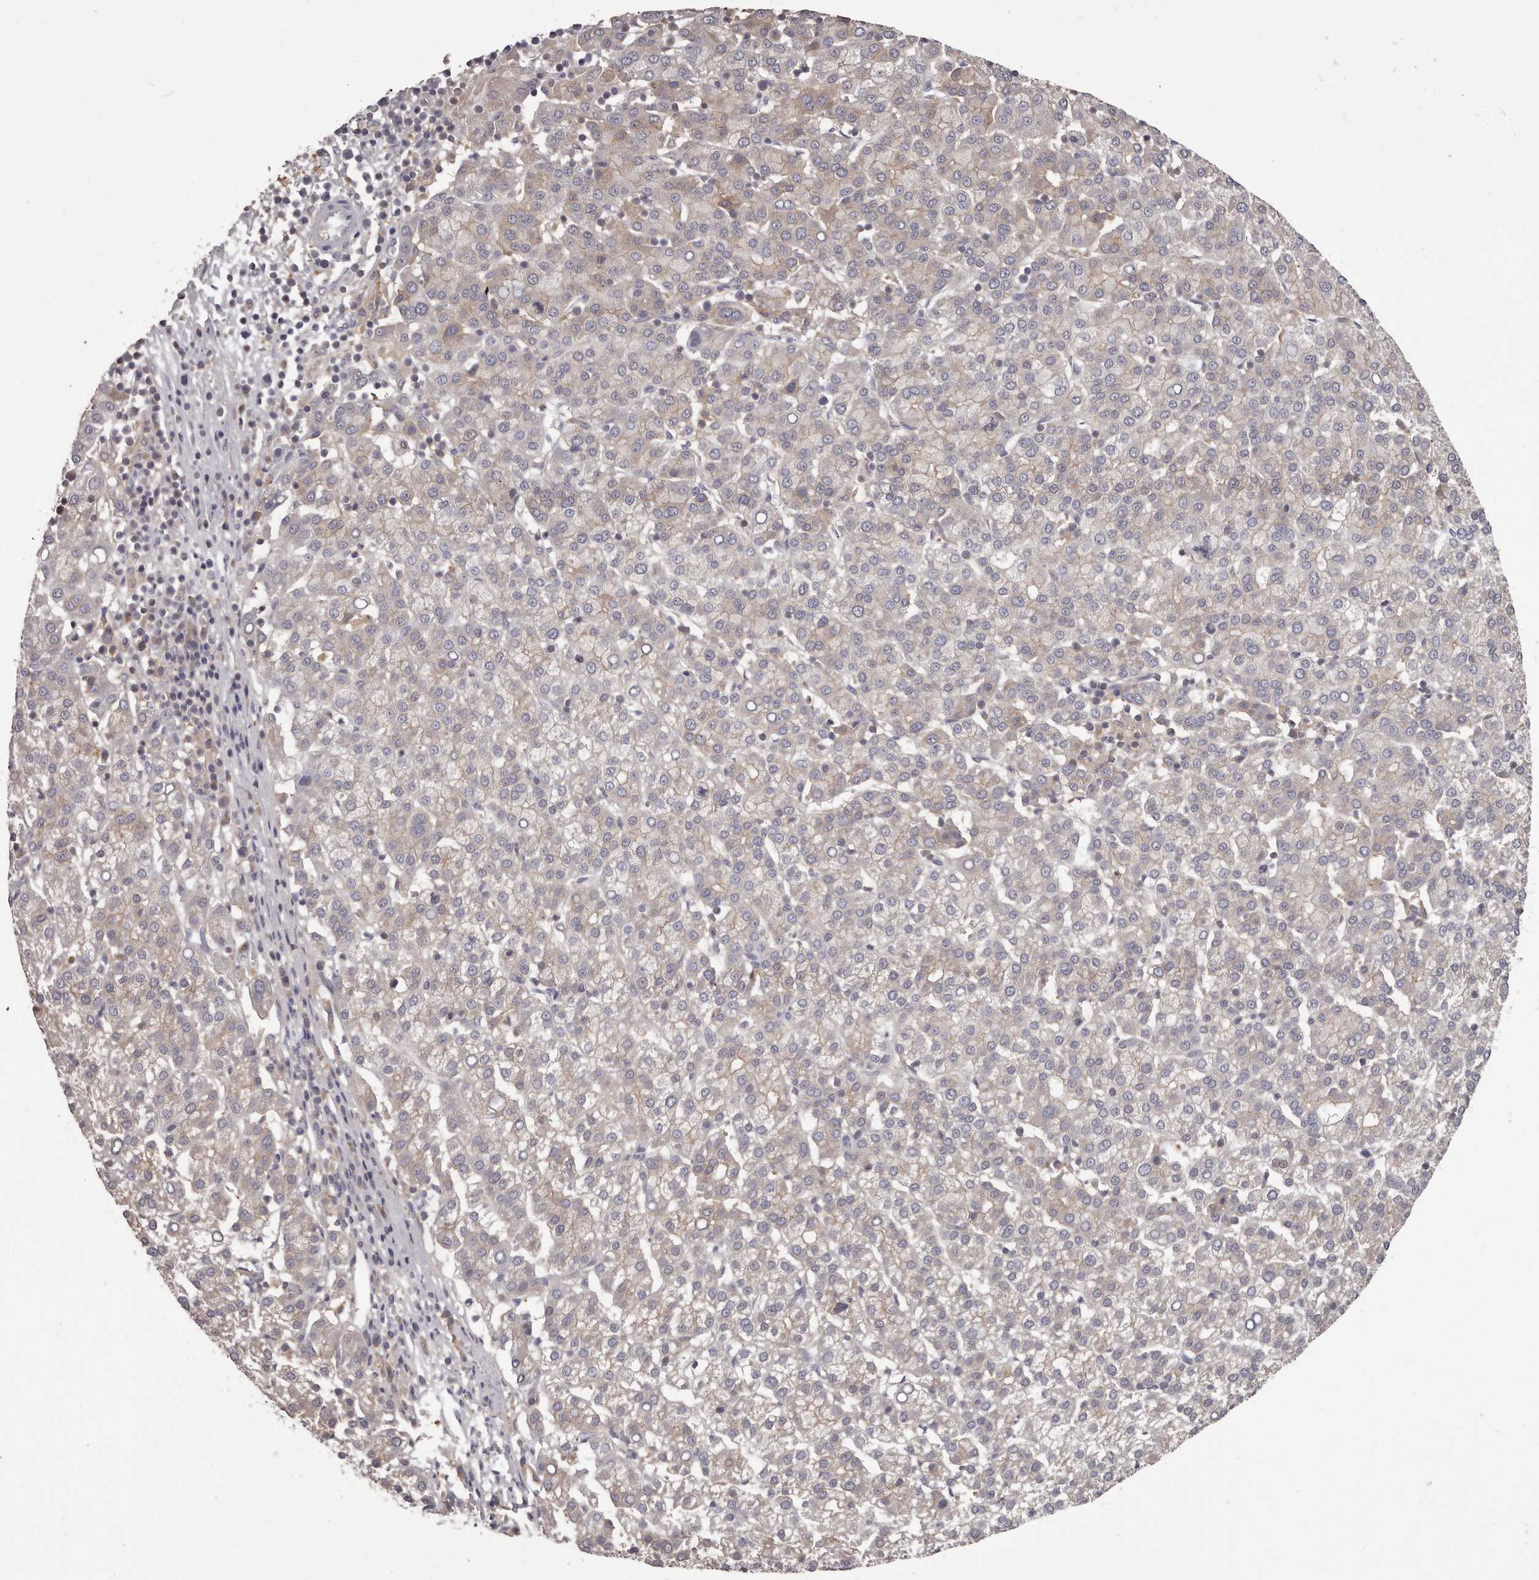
{"staining": {"intensity": "weak", "quantity": "<25%", "location": "cytoplasmic/membranous"}, "tissue": "liver cancer", "cell_type": "Tumor cells", "image_type": "cancer", "snomed": [{"axis": "morphology", "description": "Carcinoma, Hepatocellular, NOS"}, {"axis": "topography", "description": "Liver"}], "caption": "The immunohistochemistry (IHC) photomicrograph has no significant expression in tumor cells of hepatocellular carcinoma (liver) tissue.", "gene": "APEH", "patient": {"sex": "female", "age": 58}}